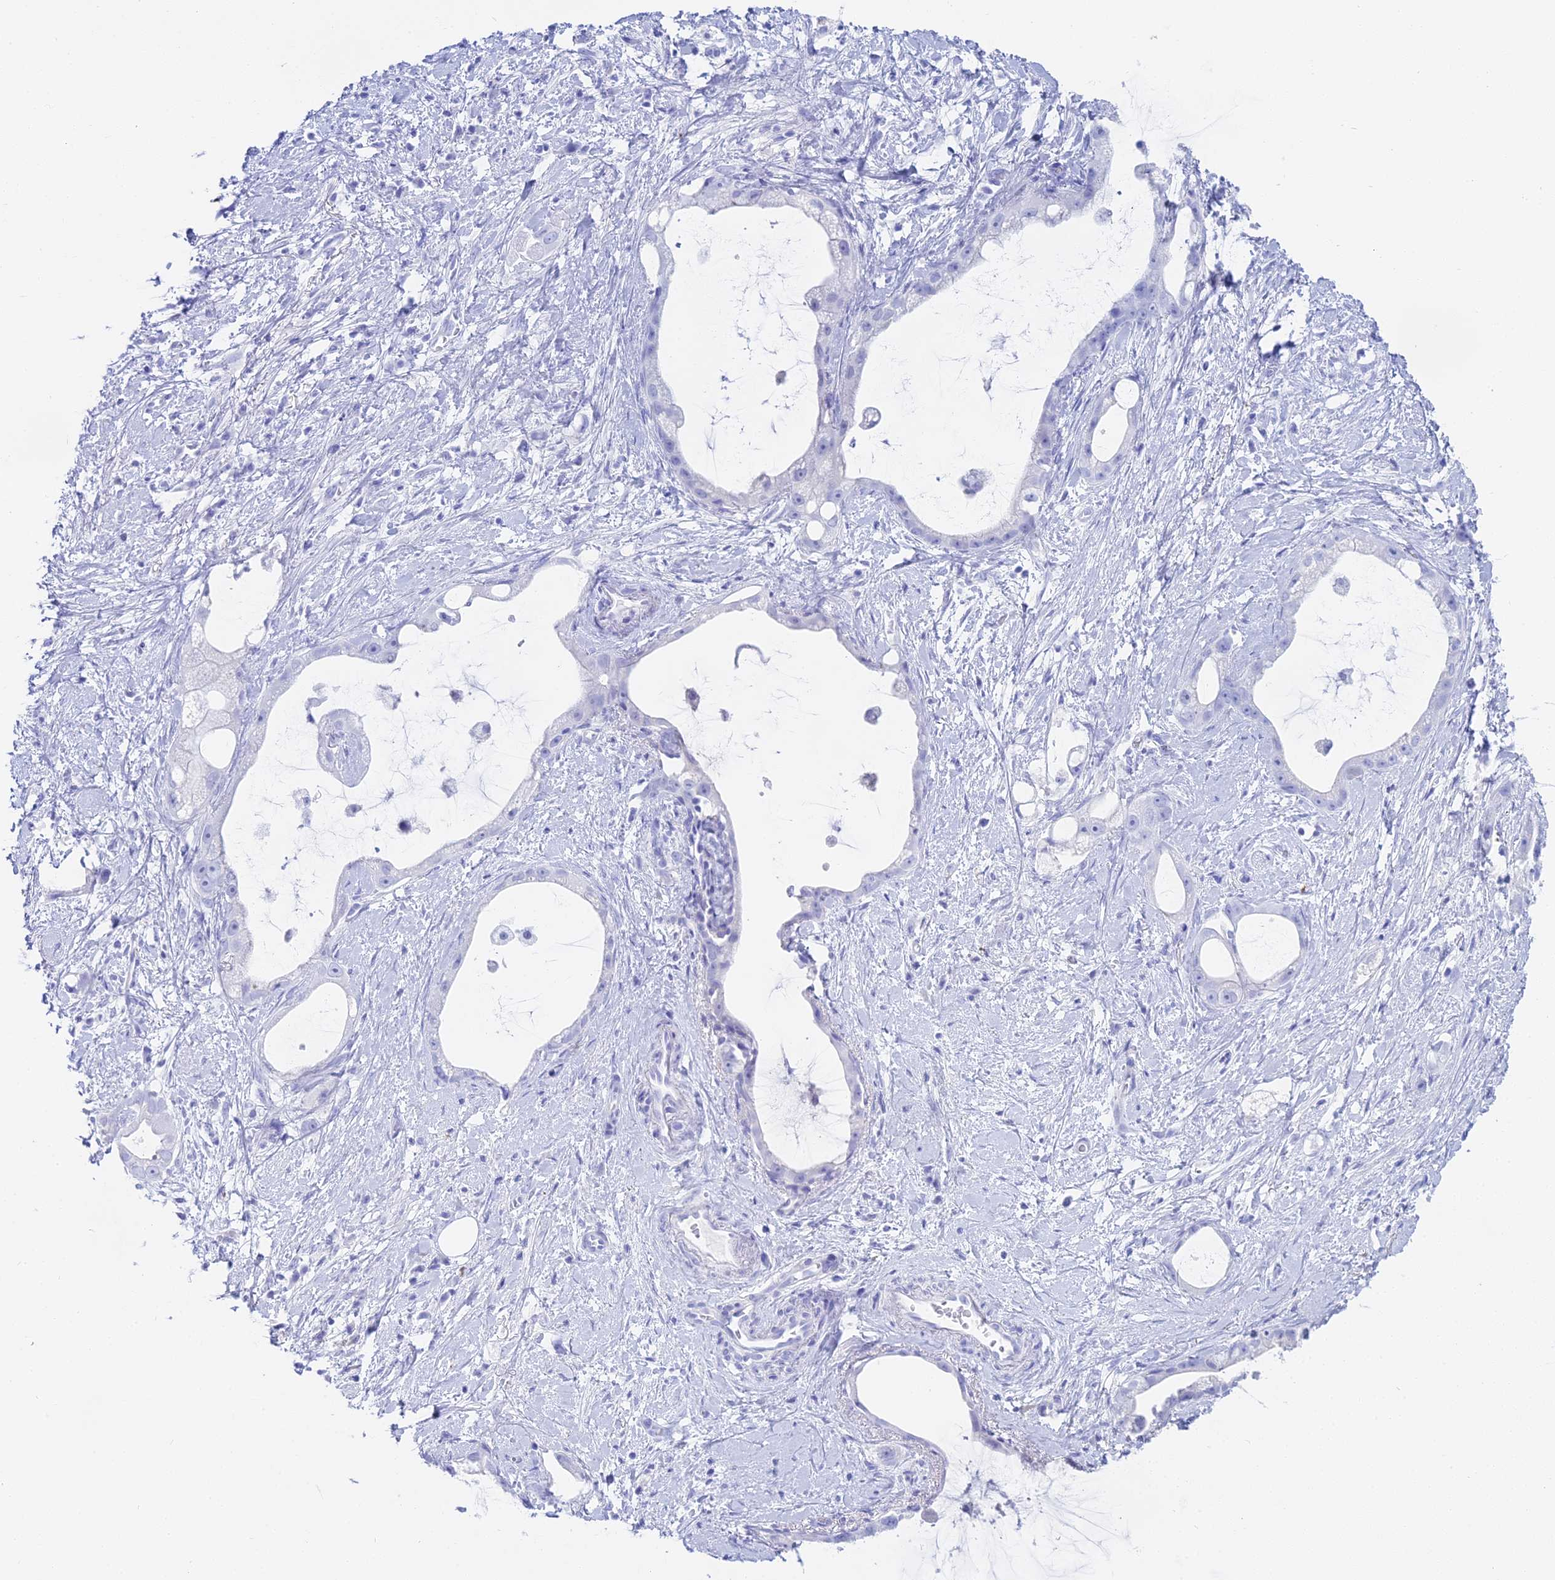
{"staining": {"intensity": "negative", "quantity": "none", "location": "none"}, "tissue": "stomach cancer", "cell_type": "Tumor cells", "image_type": "cancer", "snomed": [{"axis": "morphology", "description": "Adenocarcinoma, NOS"}, {"axis": "topography", "description": "Stomach"}], "caption": "DAB (3,3'-diaminobenzidine) immunohistochemical staining of adenocarcinoma (stomach) shows no significant staining in tumor cells. (Brightfield microscopy of DAB (3,3'-diaminobenzidine) immunohistochemistry at high magnification).", "gene": "CGB2", "patient": {"sex": "male", "age": 55}}